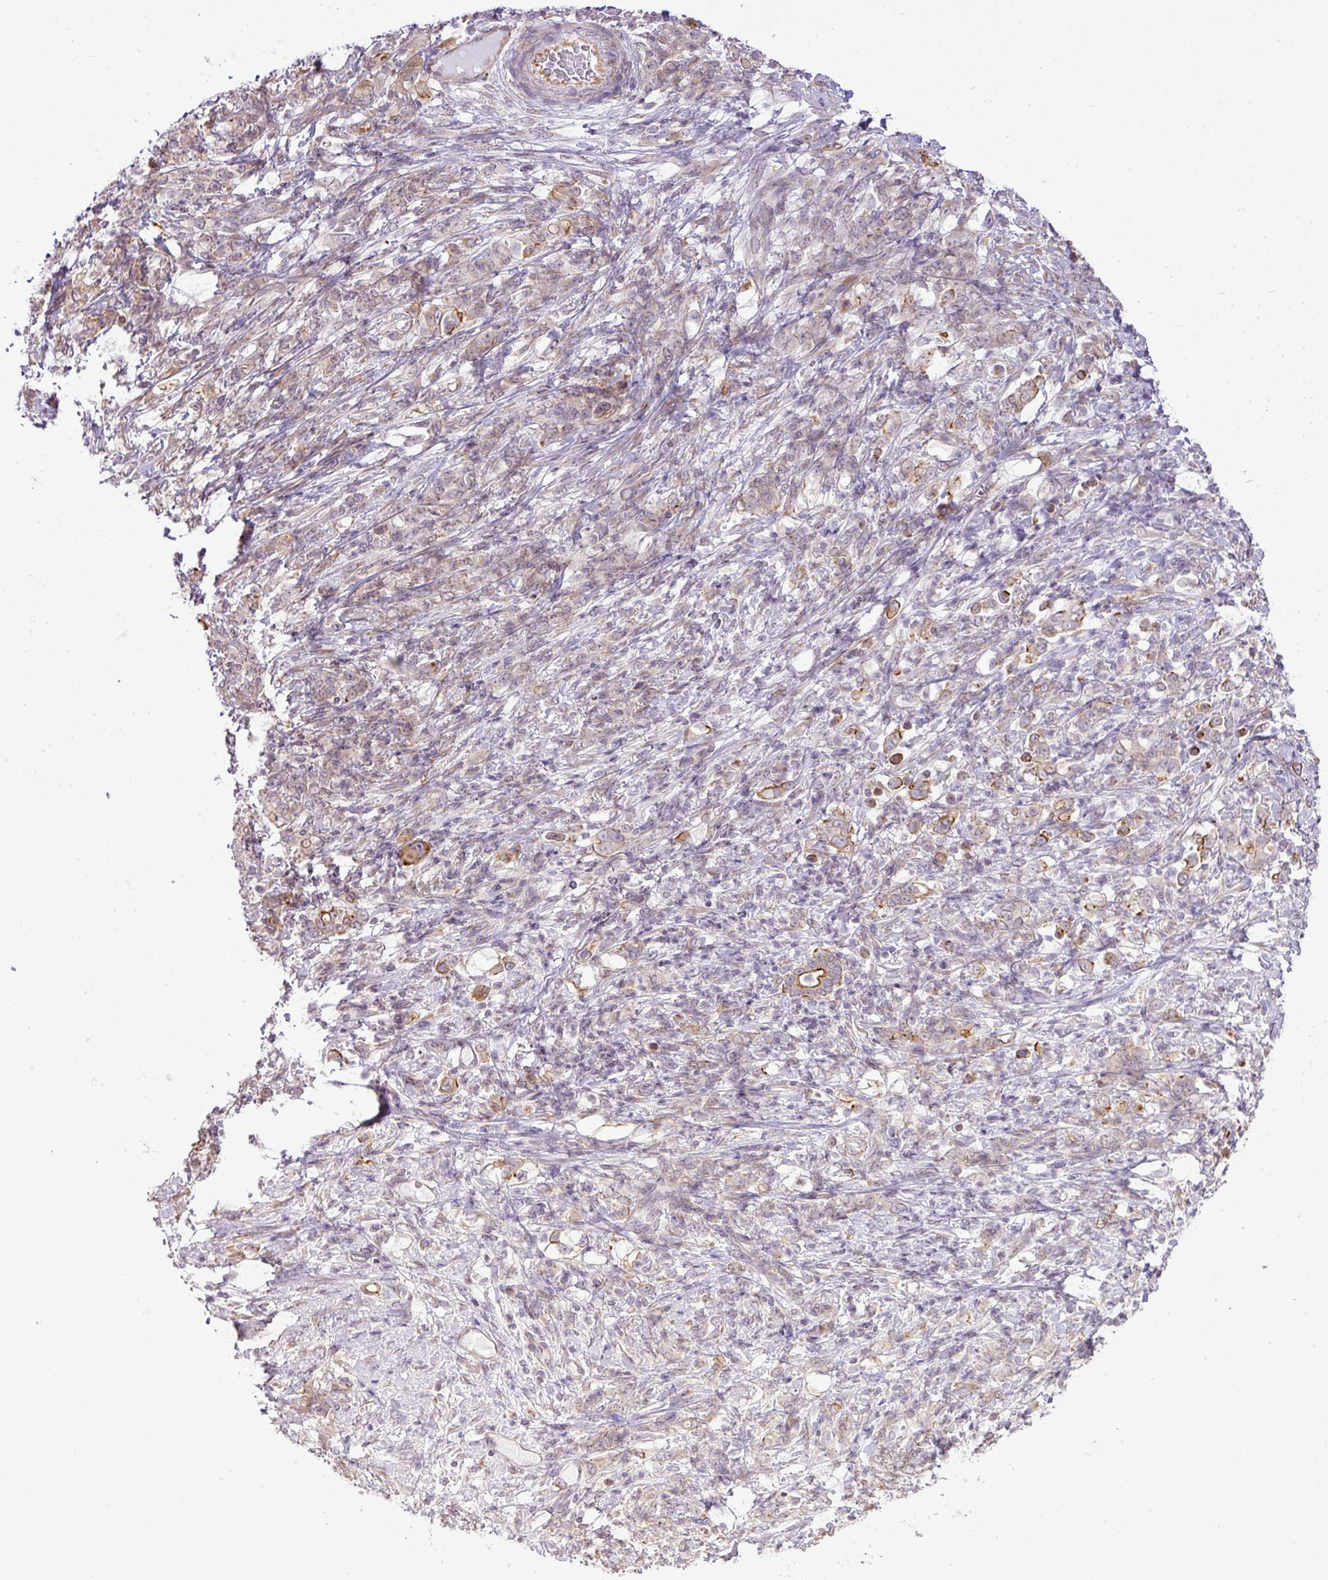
{"staining": {"intensity": "moderate", "quantity": "<25%", "location": "cytoplasmic/membranous"}, "tissue": "stomach cancer", "cell_type": "Tumor cells", "image_type": "cancer", "snomed": [{"axis": "morphology", "description": "Adenocarcinoma, NOS"}, {"axis": "topography", "description": "Stomach"}], "caption": "This is a histology image of immunohistochemistry staining of stomach adenocarcinoma, which shows moderate staining in the cytoplasmic/membranous of tumor cells.", "gene": "COX18", "patient": {"sex": "female", "age": 79}}